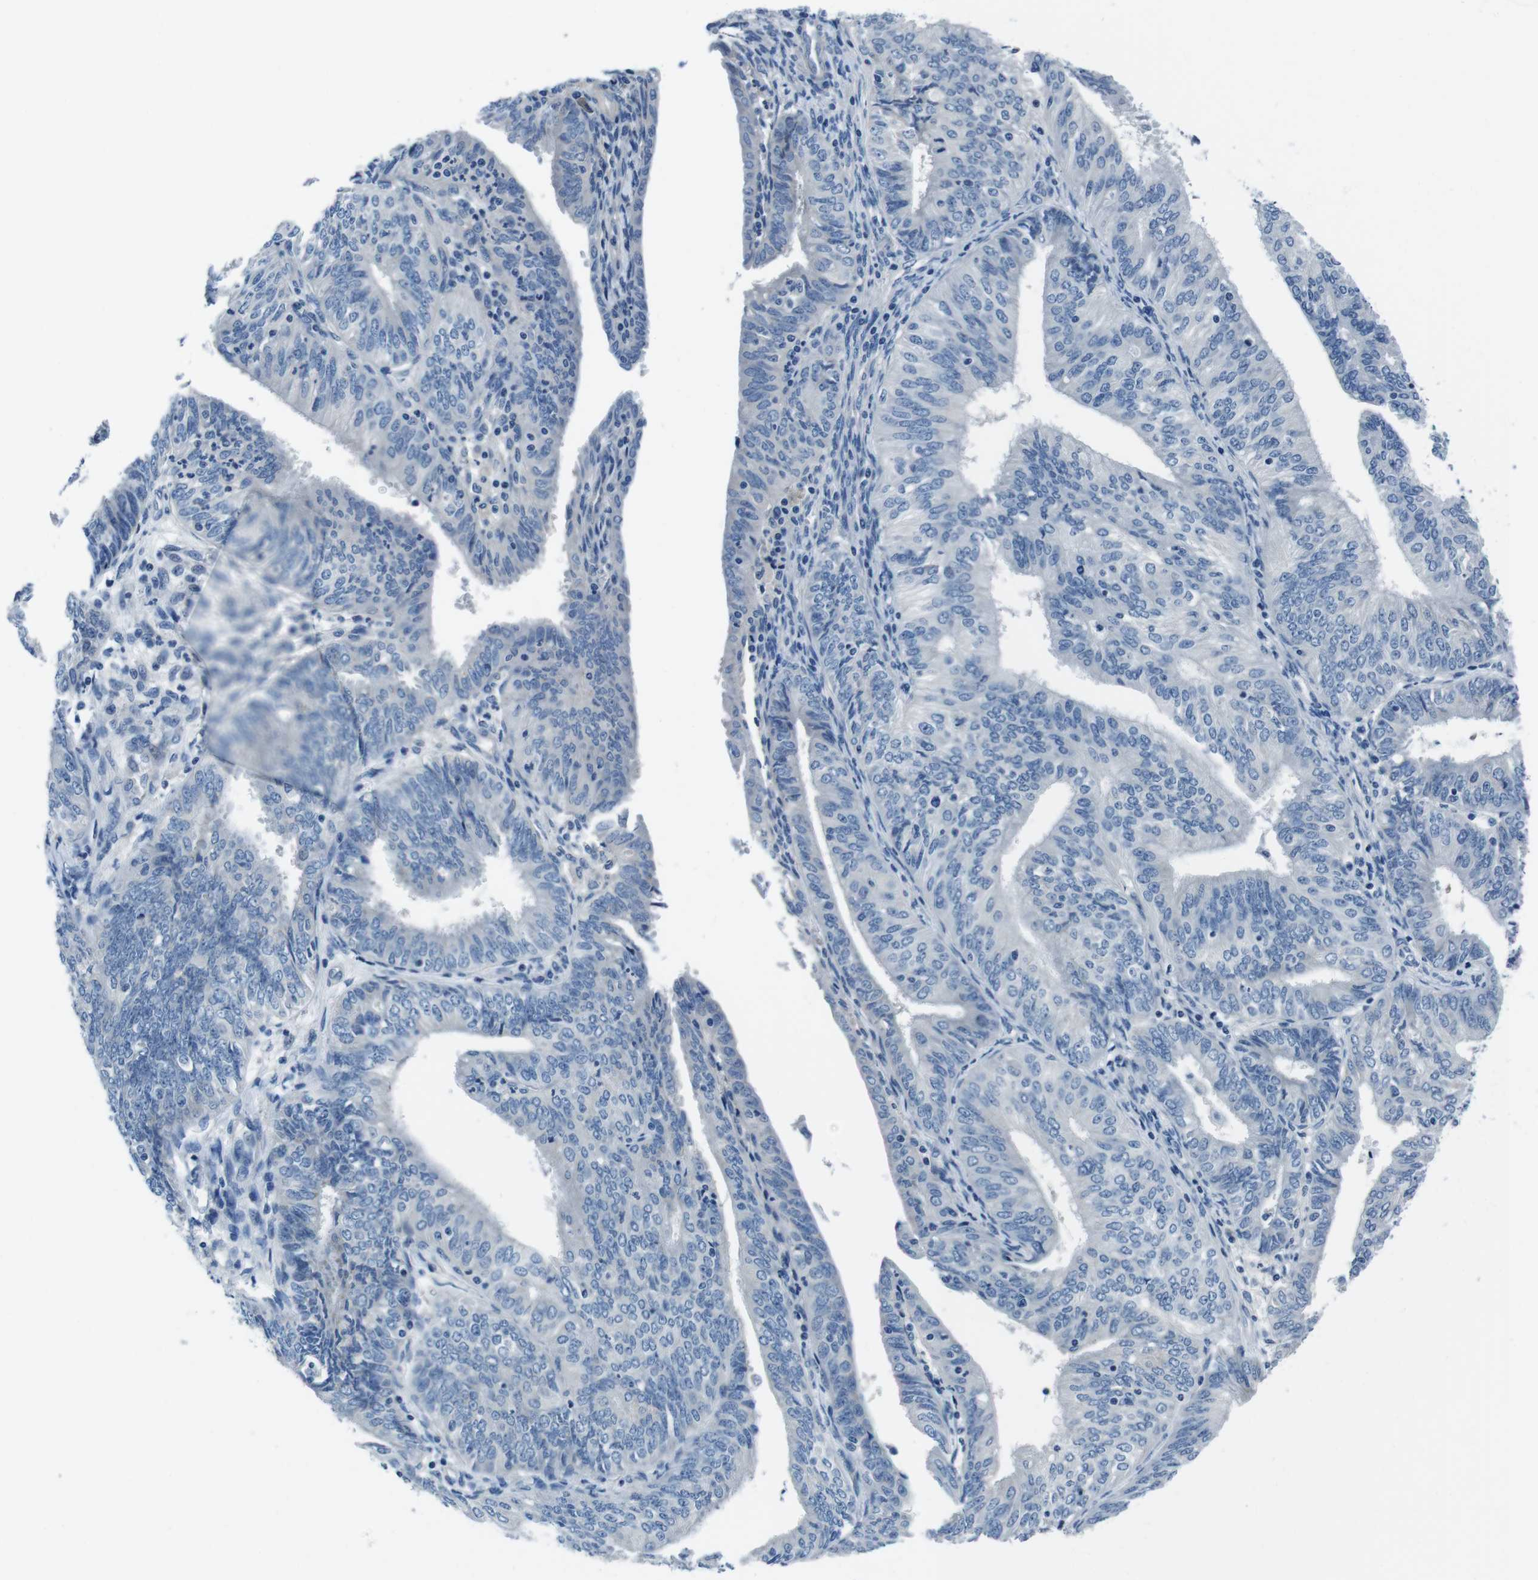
{"staining": {"intensity": "negative", "quantity": "none", "location": "none"}, "tissue": "endometrial cancer", "cell_type": "Tumor cells", "image_type": "cancer", "snomed": [{"axis": "morphology", "description": "Adenocarcinoma, NOS"}, {"axis": "topography", "description": "Endometrium"}], "caption": "Endometrial cancer was stained to show a protein in brown. There is no significant positivity in tumor cells.", "gene": "CASQ1", "patient": {"sex": "female", "age": 58}}